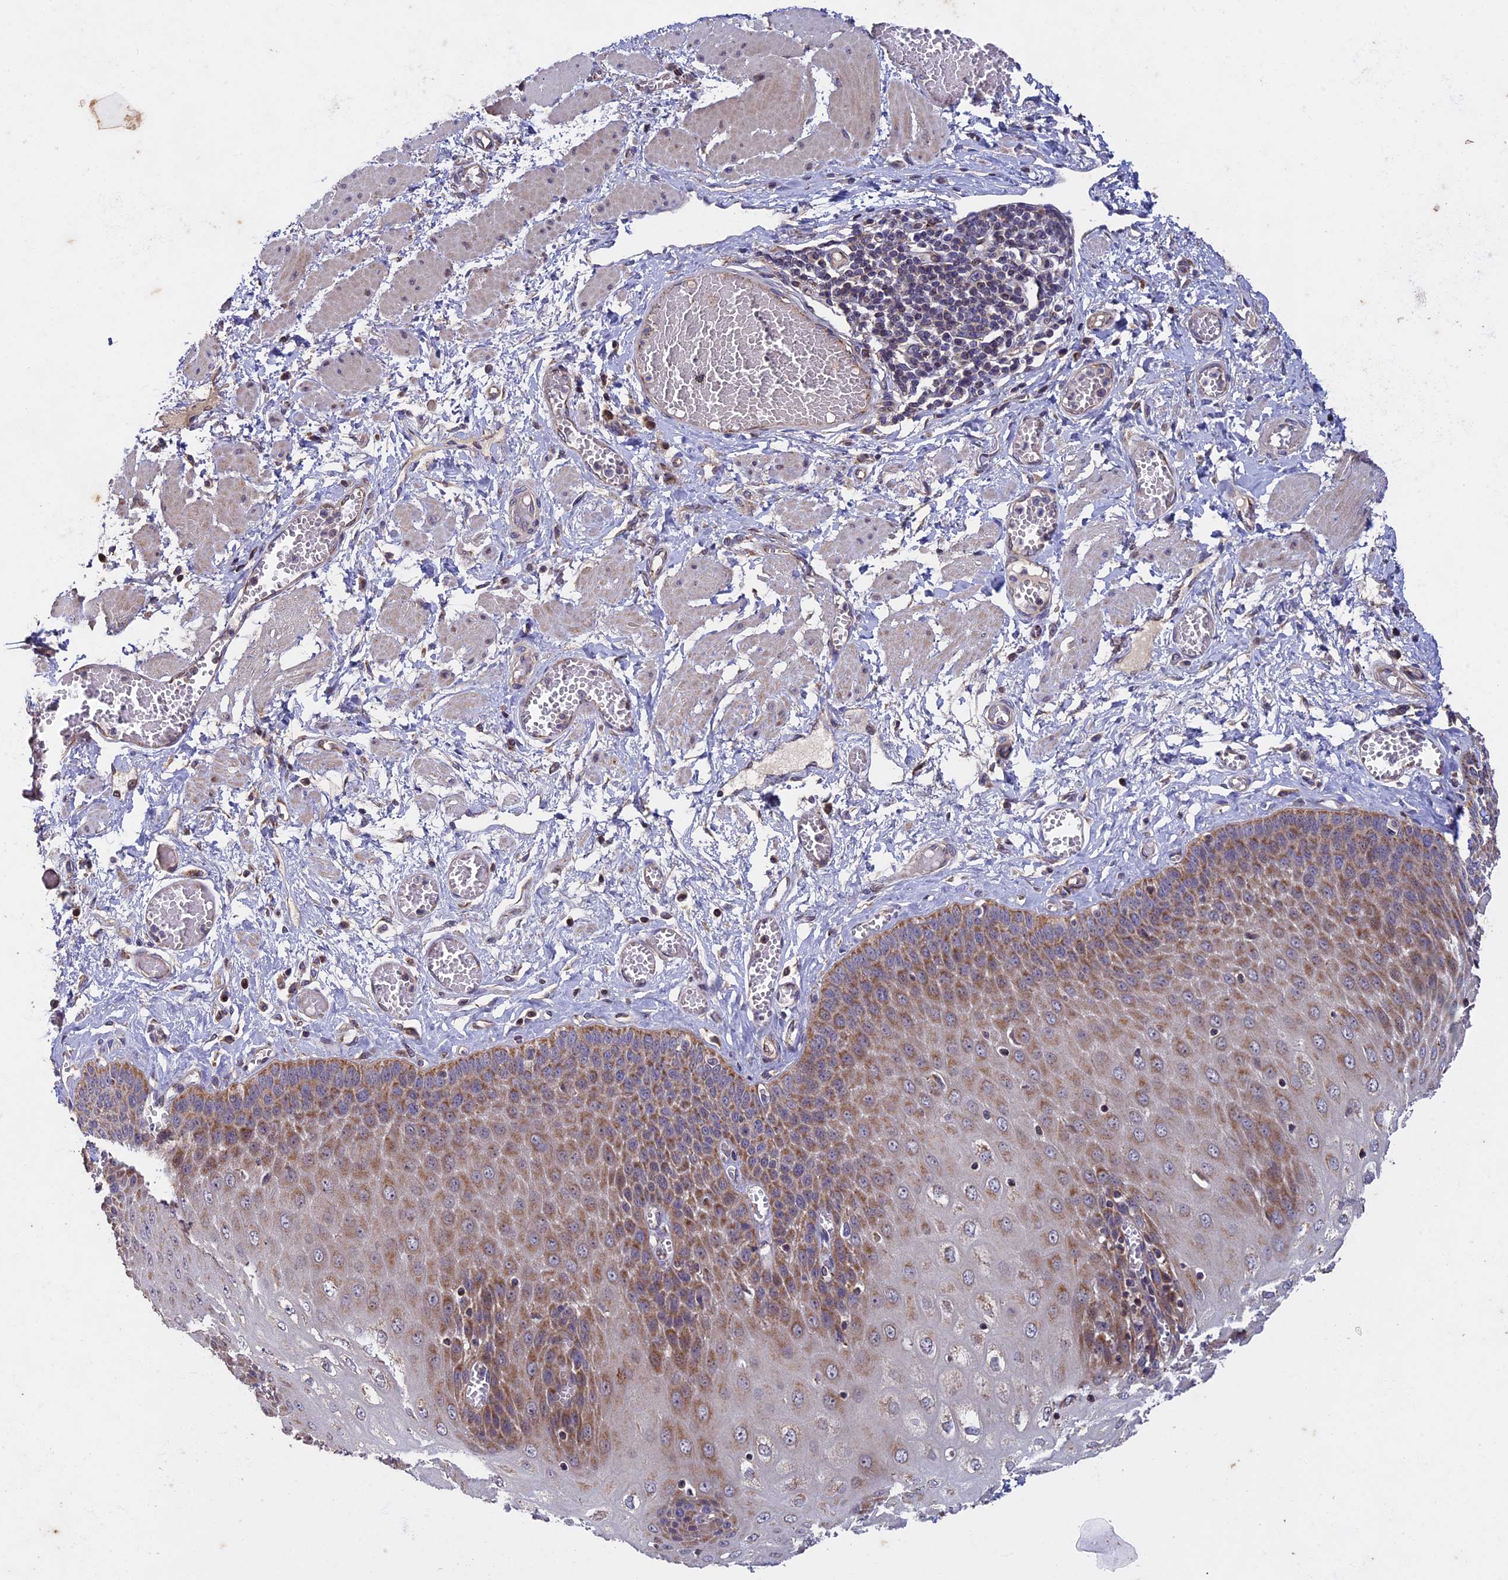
{"staining": {"intensity": "moderate", "quantity": ">75%", "location": "cytoplasmic/membranous"}, "tissue": "esophagus", "cell_type": "Squamous epithelial cells", "image_type": "normal", "snomed": [{"axis": "morphology", "description": "Normal tissue, NOS"}, {"axis": "topography", "description": "Esophagus"}], "caption": "An immunohistochemistry (IHC) histopathology image of benign tissue is shown. Protein staining in brown shows moderate cytoplasmic/membranous positivity in esophagus within squamous epithelial cells.", "gene": "RNF17", "patient": {"sex": "male", "age": 60}}